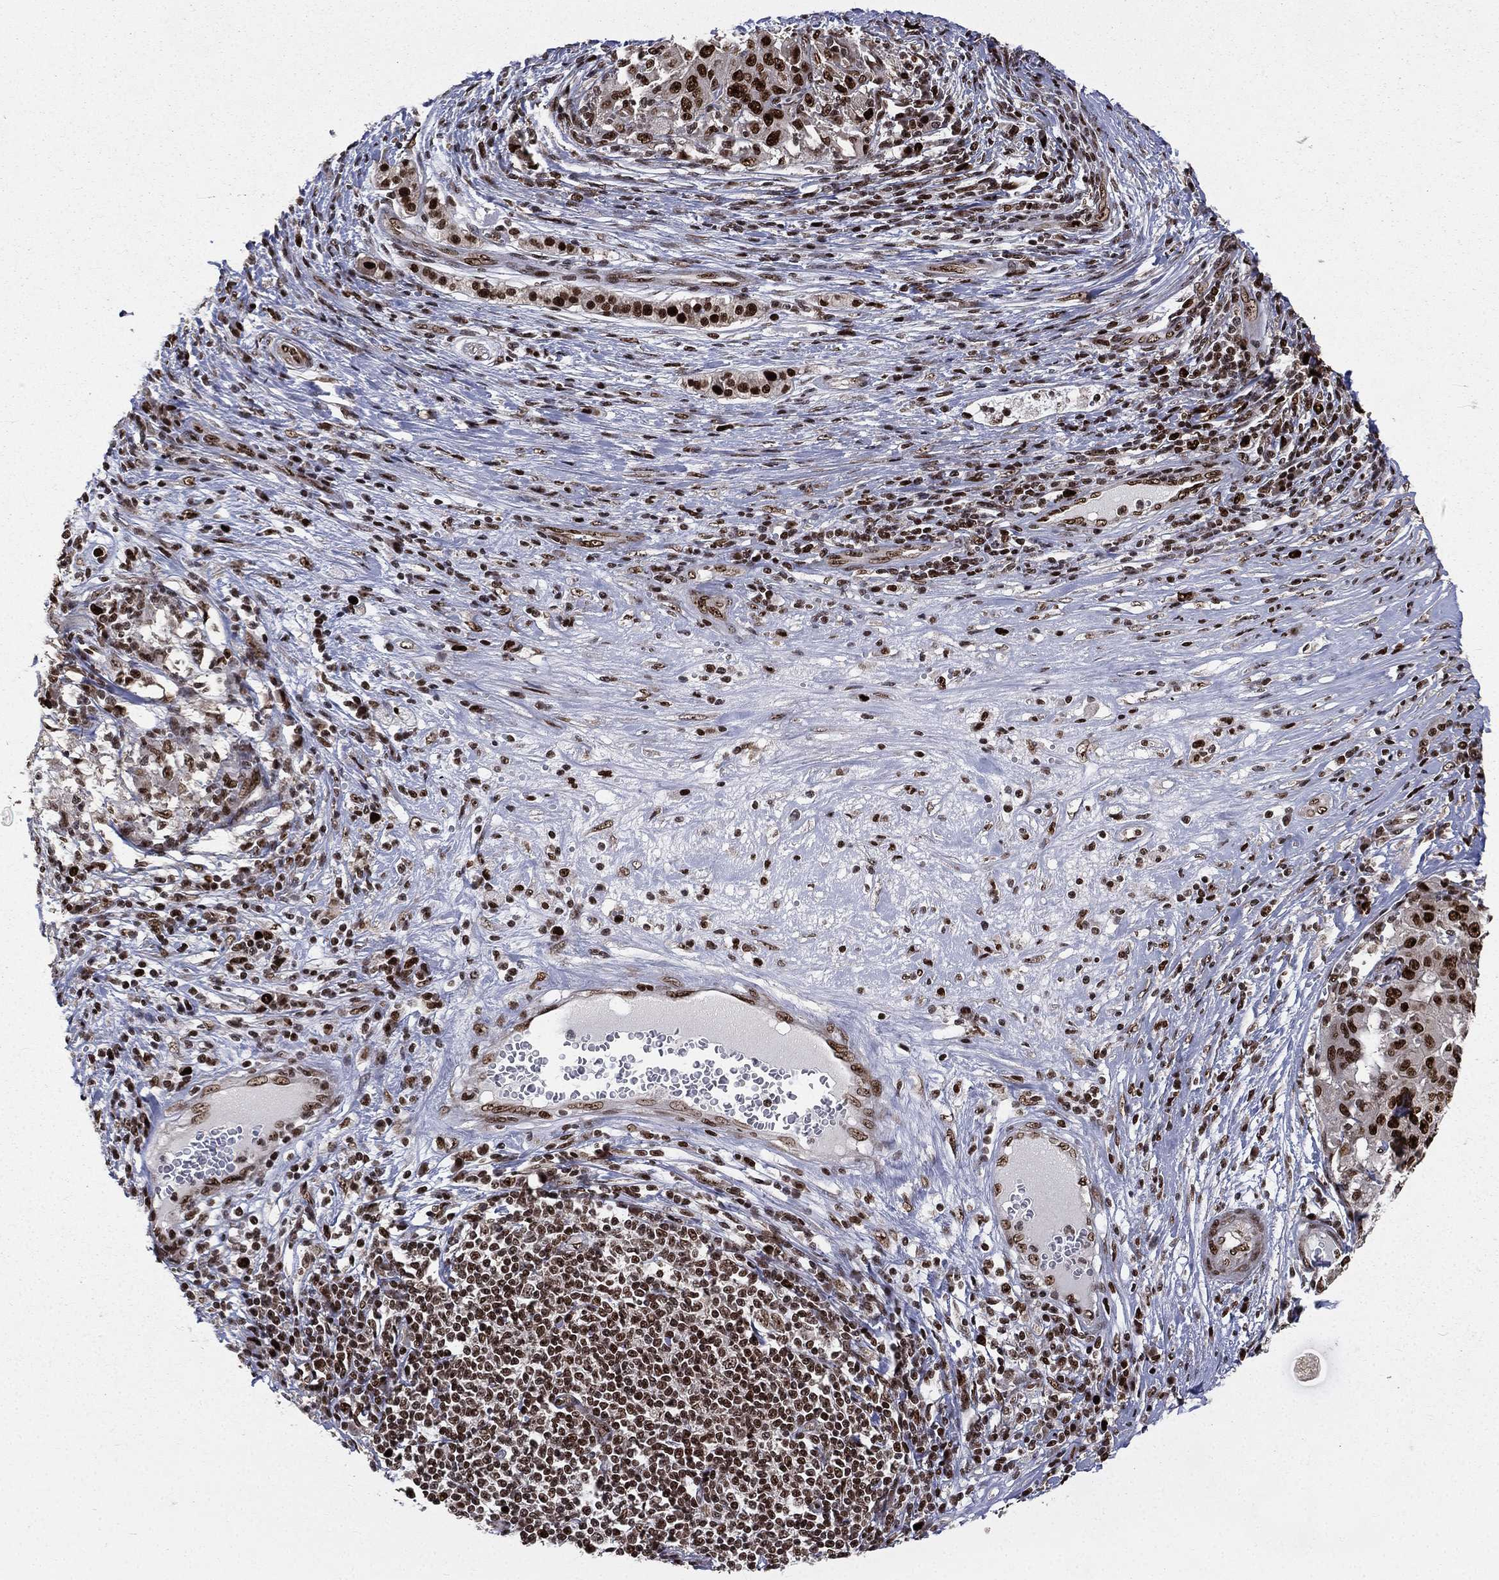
{"staining": {"intensity": "strong", "quantity": ">75%", "location": "nuclear"}, "tissue": "pancreatic cancer", "cell_type": "Tumor cells", "image_type": "cancer", "snomed": [{"axis": "morphology", "description": "Adenocarcinoma, NOS"}, {"axis": "topography", "description": "Pancreas"}], "caption": "Pancreatic cancer stained for a protein (brown) displays strong nuclear positive positivity in about >75% of tumor cells.", "gene": "POLB", "patient": {"sex": "male", "age": 63}}